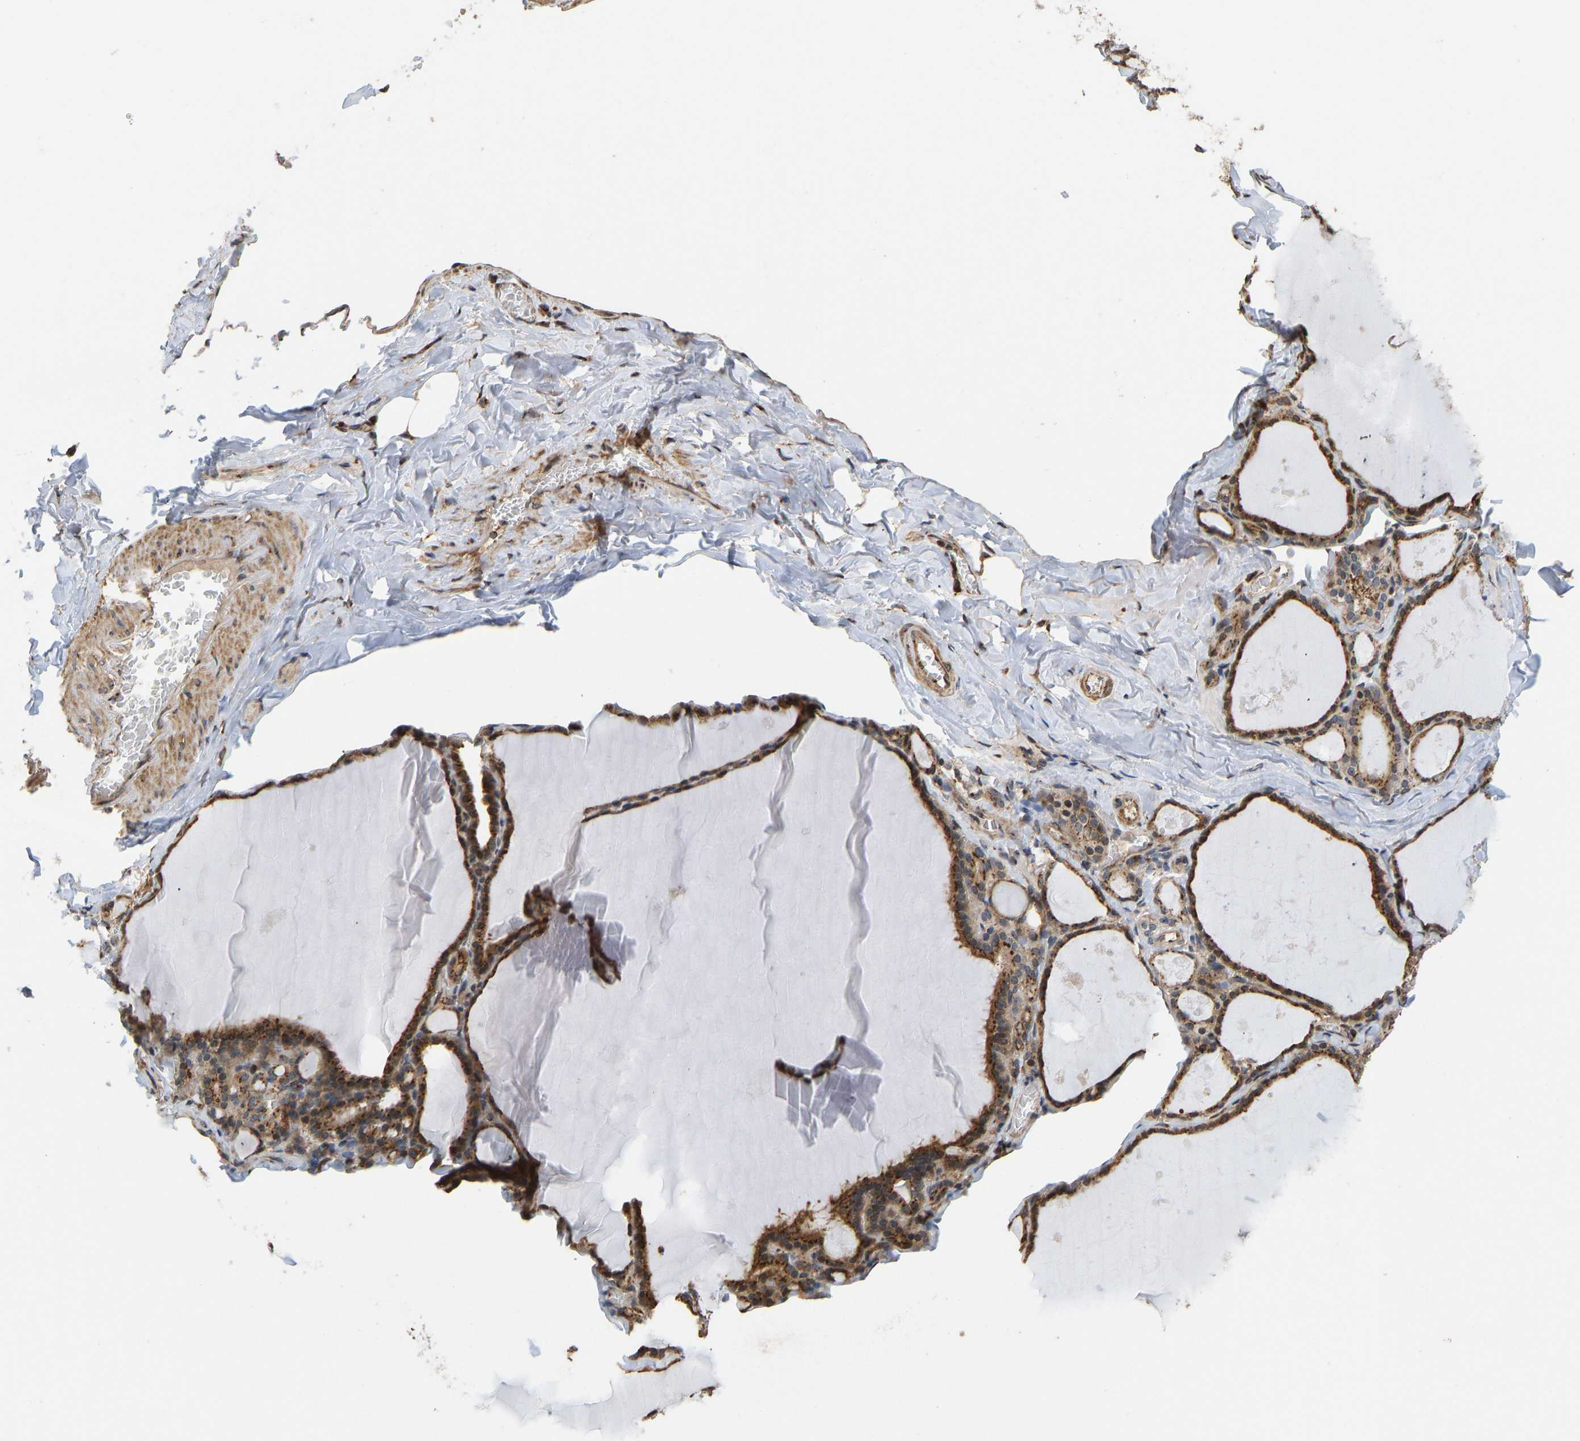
{"staining": {"intensity": "moderate", "quantity": ">75%", "location": "cytoplasmic/membranous"}, "tissue": "thyroid gland", "cell_type": "Glandular cells", "image_type": "normal", "snomed": [{"axis": "morphology", "description": "Normal tissue, NOS"}, {"axis": "topography", "description": "Thyroid gland"}], "caption": "DAB immunohistochemical staining of unremarkable thyroid gland reveals moderate cytoplasmic/membranous protein staining in approximately >75% of glandular cells.", "gene": "YIPF4", "patient": {"sex": "male", "age": 56}}